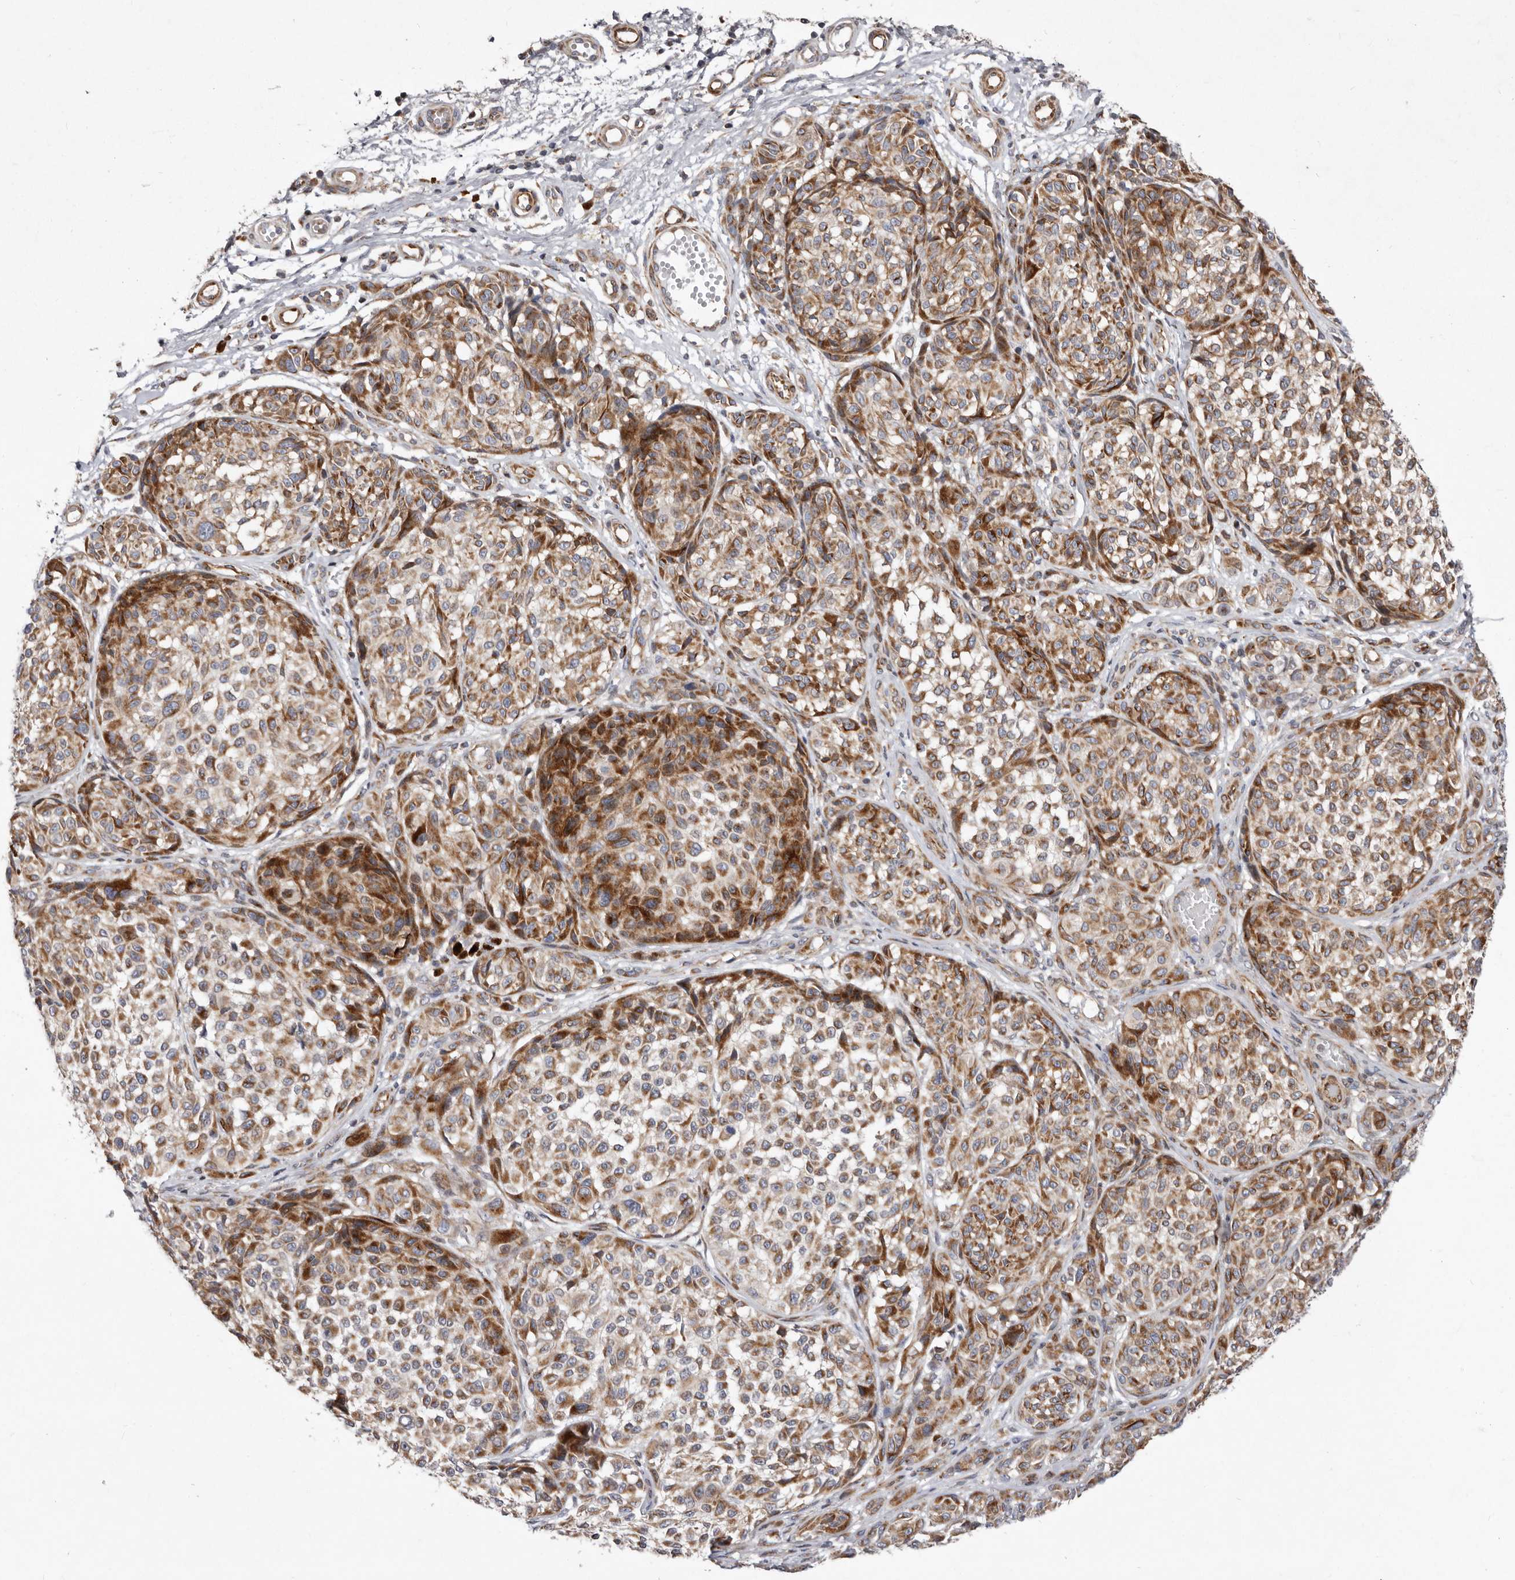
{"staining": {"intensity": "moderate", "quantity": ">75%", "location": "cytoplasmic/membranous"}, "tissue": "melanoma", "cell_type": "Tumor cells", "image_type": "cancer", "snomed": [{"axis": "morphology", "description": "Malignant melanoma, NOS"}, {"axis": "topography", "description": "Skin"}], "caption": "This histopathology image reveals malignant melanoma stained with IHC to label a protein in brown. The cytoplasmic/membranous of tumor cells show moderate positivity for the protein. Nuclei are counter-stained blue.", "gene": "TIMM17B", "patient": {"sex": "male", "age": 83}}